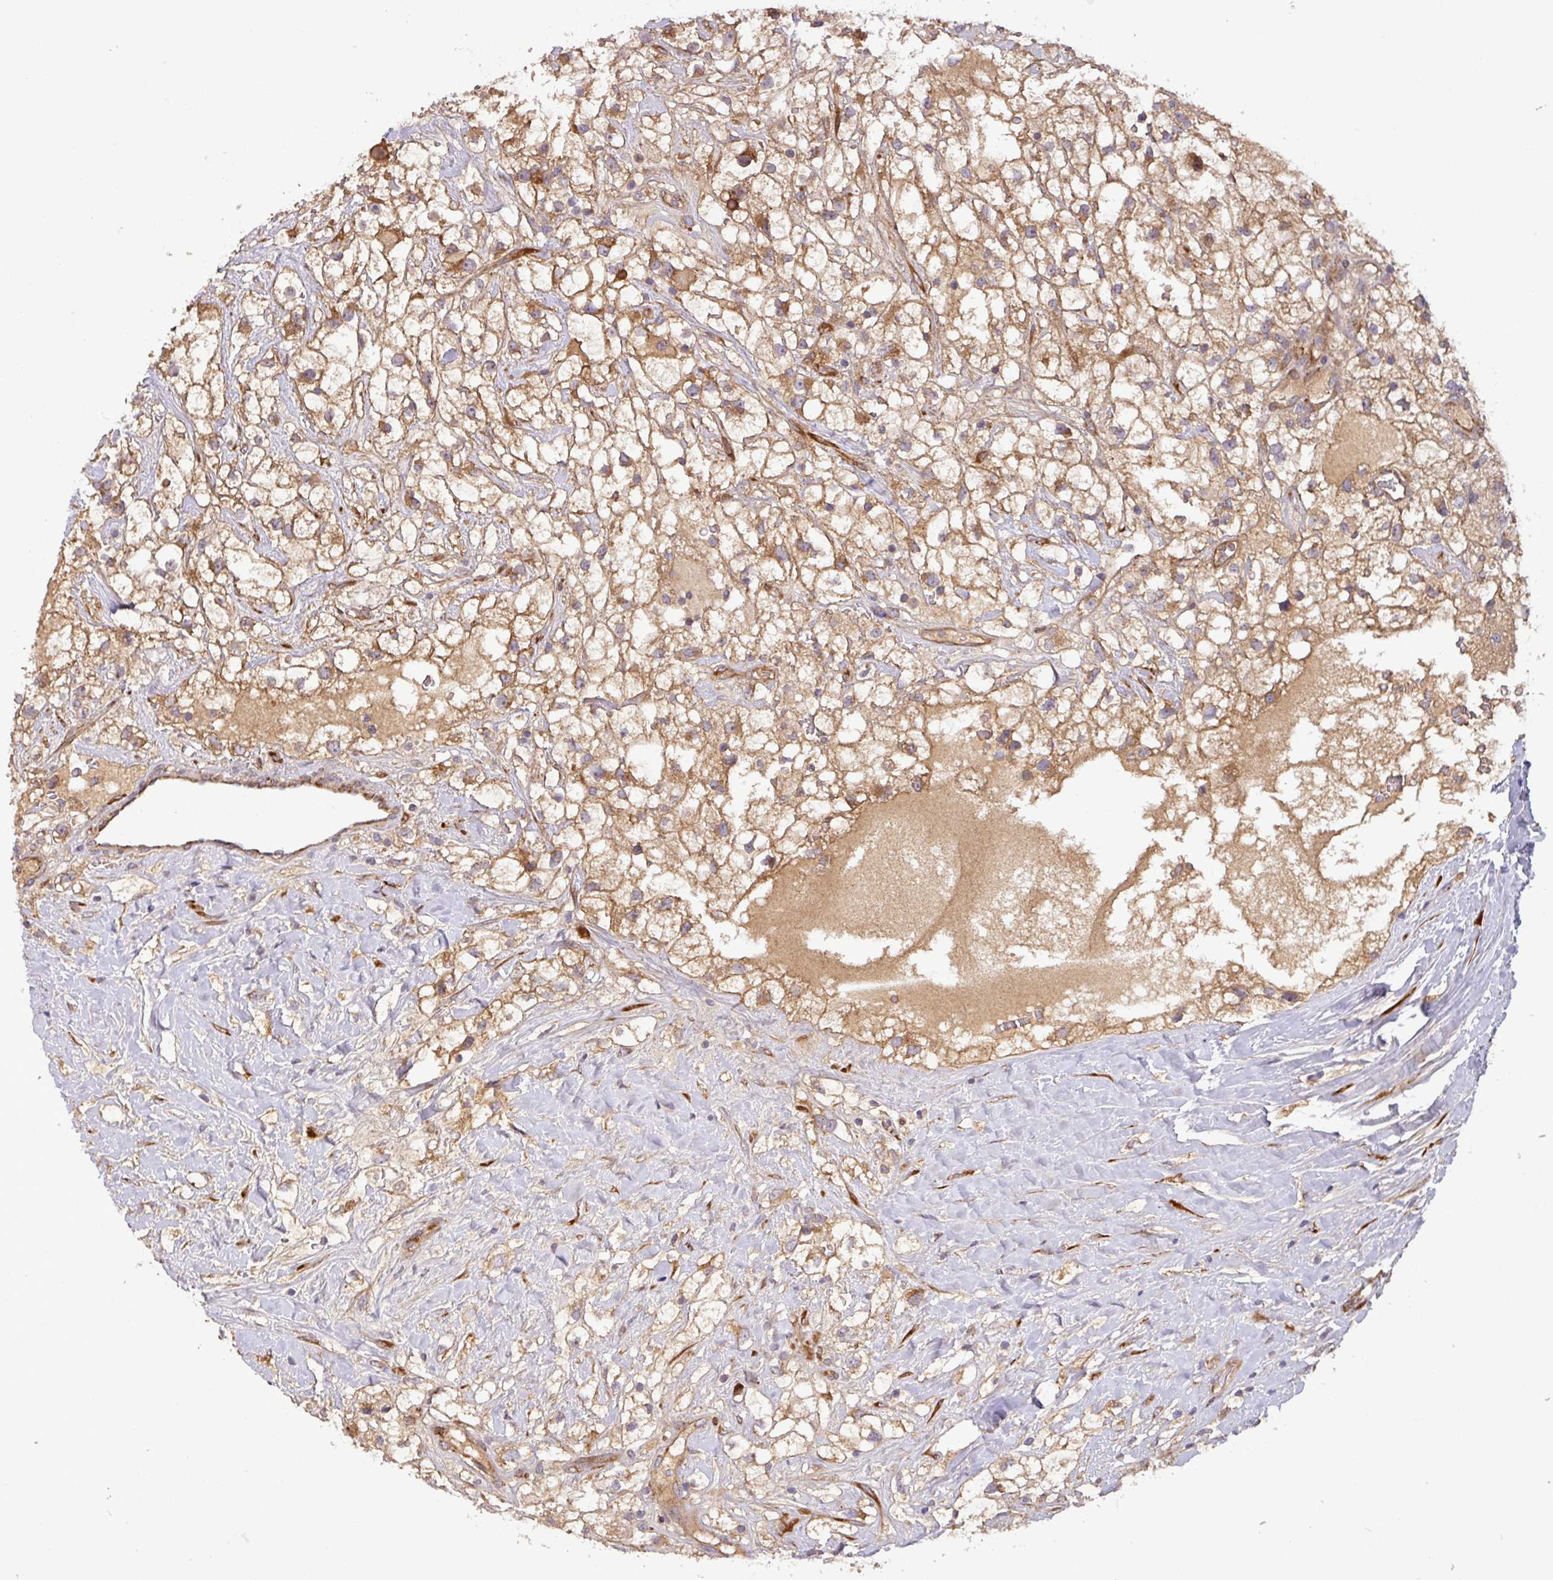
{"staining": {"intensity": "moderate", "quantity": ">75%", "location": "cytoplasmic/membranous"}, "tissue": "renal cancer", "cell_type": "Tumor cells", "image_type": "cancer", "snomed": [{"axis": "morphology", "description": "Adenocarcinoma, NOS"}, {"axis": "topography", "description": "Kidney"}], "caption": "Immunohistochemistry (IHC) of renal adenocarcinoma shows medium levels of moderate cytoplasmic/membranous expression in approximately >75% of tumor cells.", "gene": "ART1", "patient": {"sex": "male", "age": 59}}